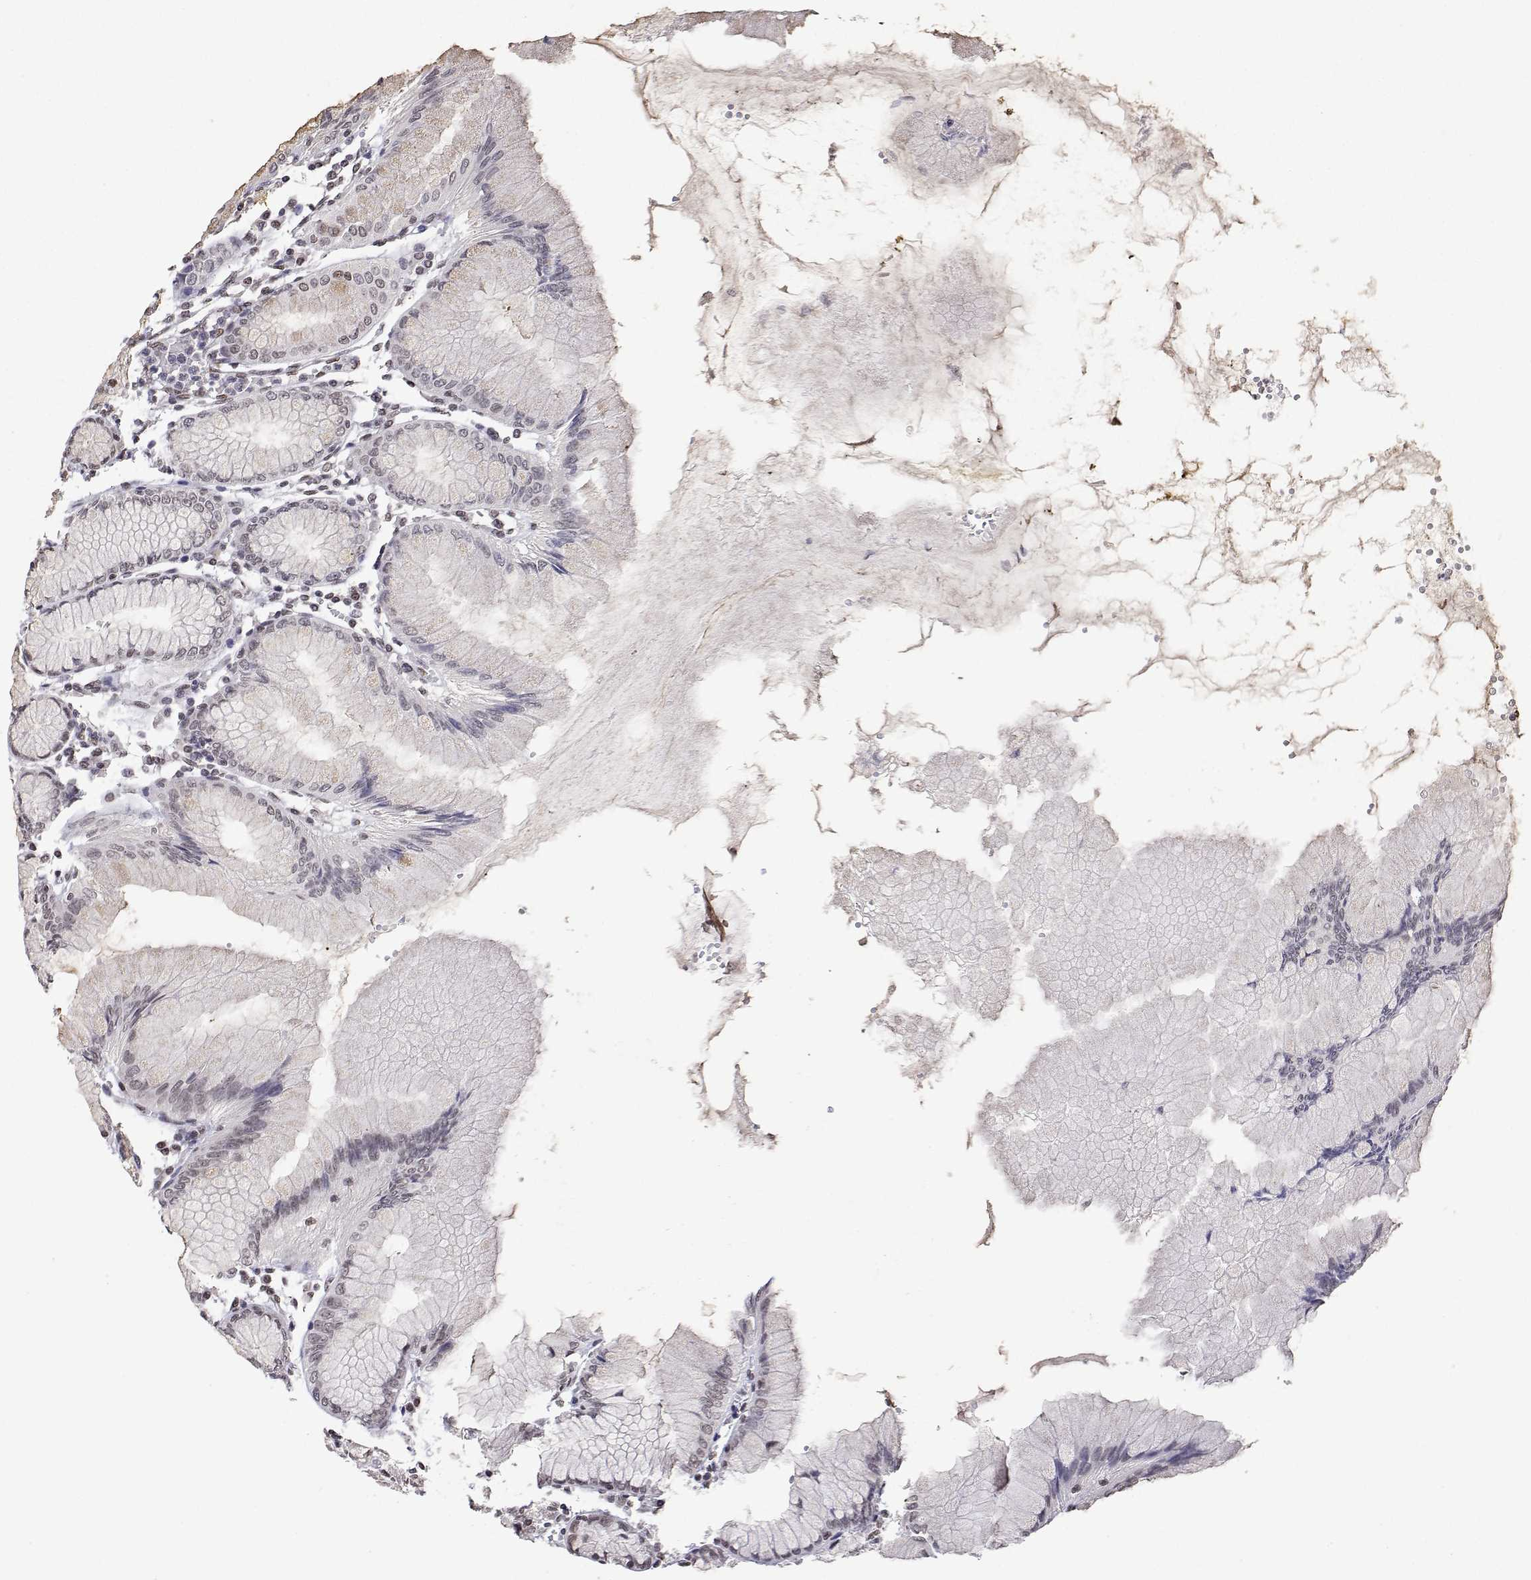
{"staining": {"intensity": "moderate", "quantity": "25%-75%", "location": "nuclear"}, "tissue": "stomach", "cell_type": "Glandular cells", "image_type": "normal", "snomed": [{"axis": "morphology", "description": "Normal tissue, NOS"}, {"axis": "topography", "description": "Stomach"}], "caption": "A micrograph of stomach stained for a protein exhibits moderate nuclear brown staining in glandular cells.", "gene": "XPC", "patient": {"sex": "female", "age": 57}}